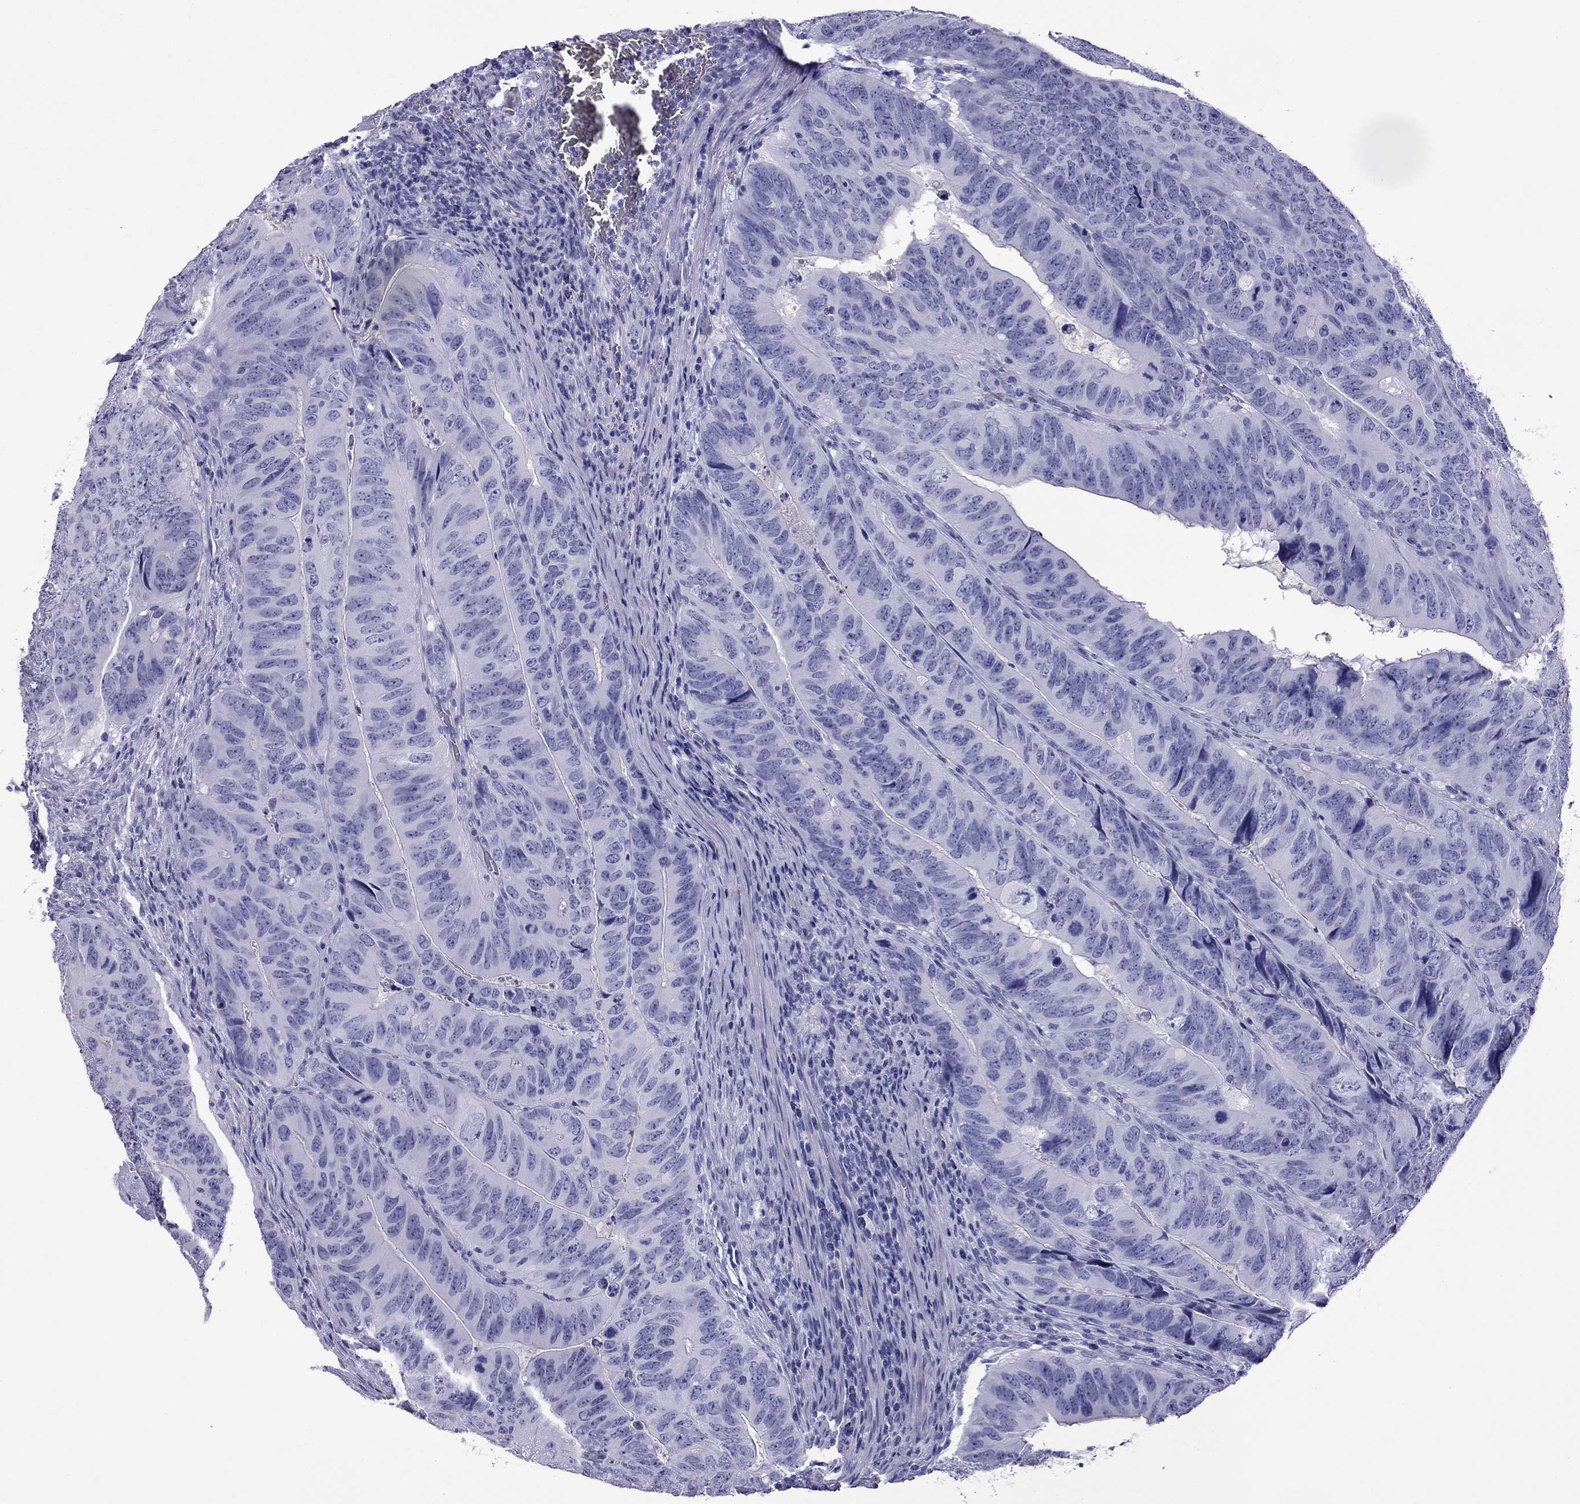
{"staining": {"intensity": "negative", "quantity": "none", "location": "none"}, "tissue": "colorectal cancer", "cell_type": "Tumor cells", "image_type": "cancer", "snomed": [{"axis": "morphology", "description": "Adenocarcinoma, NOS"}, {"axis": "topography", "description": "Colon"}], "caption": "IHC histopathology image of neoplastic tissue: adenocarcinoma (colorectal) stained with DAB exhibits no significant protein staining in tumor cells.", "gene": "SCART1", "patient": {"sex": "male", "age": 79}}